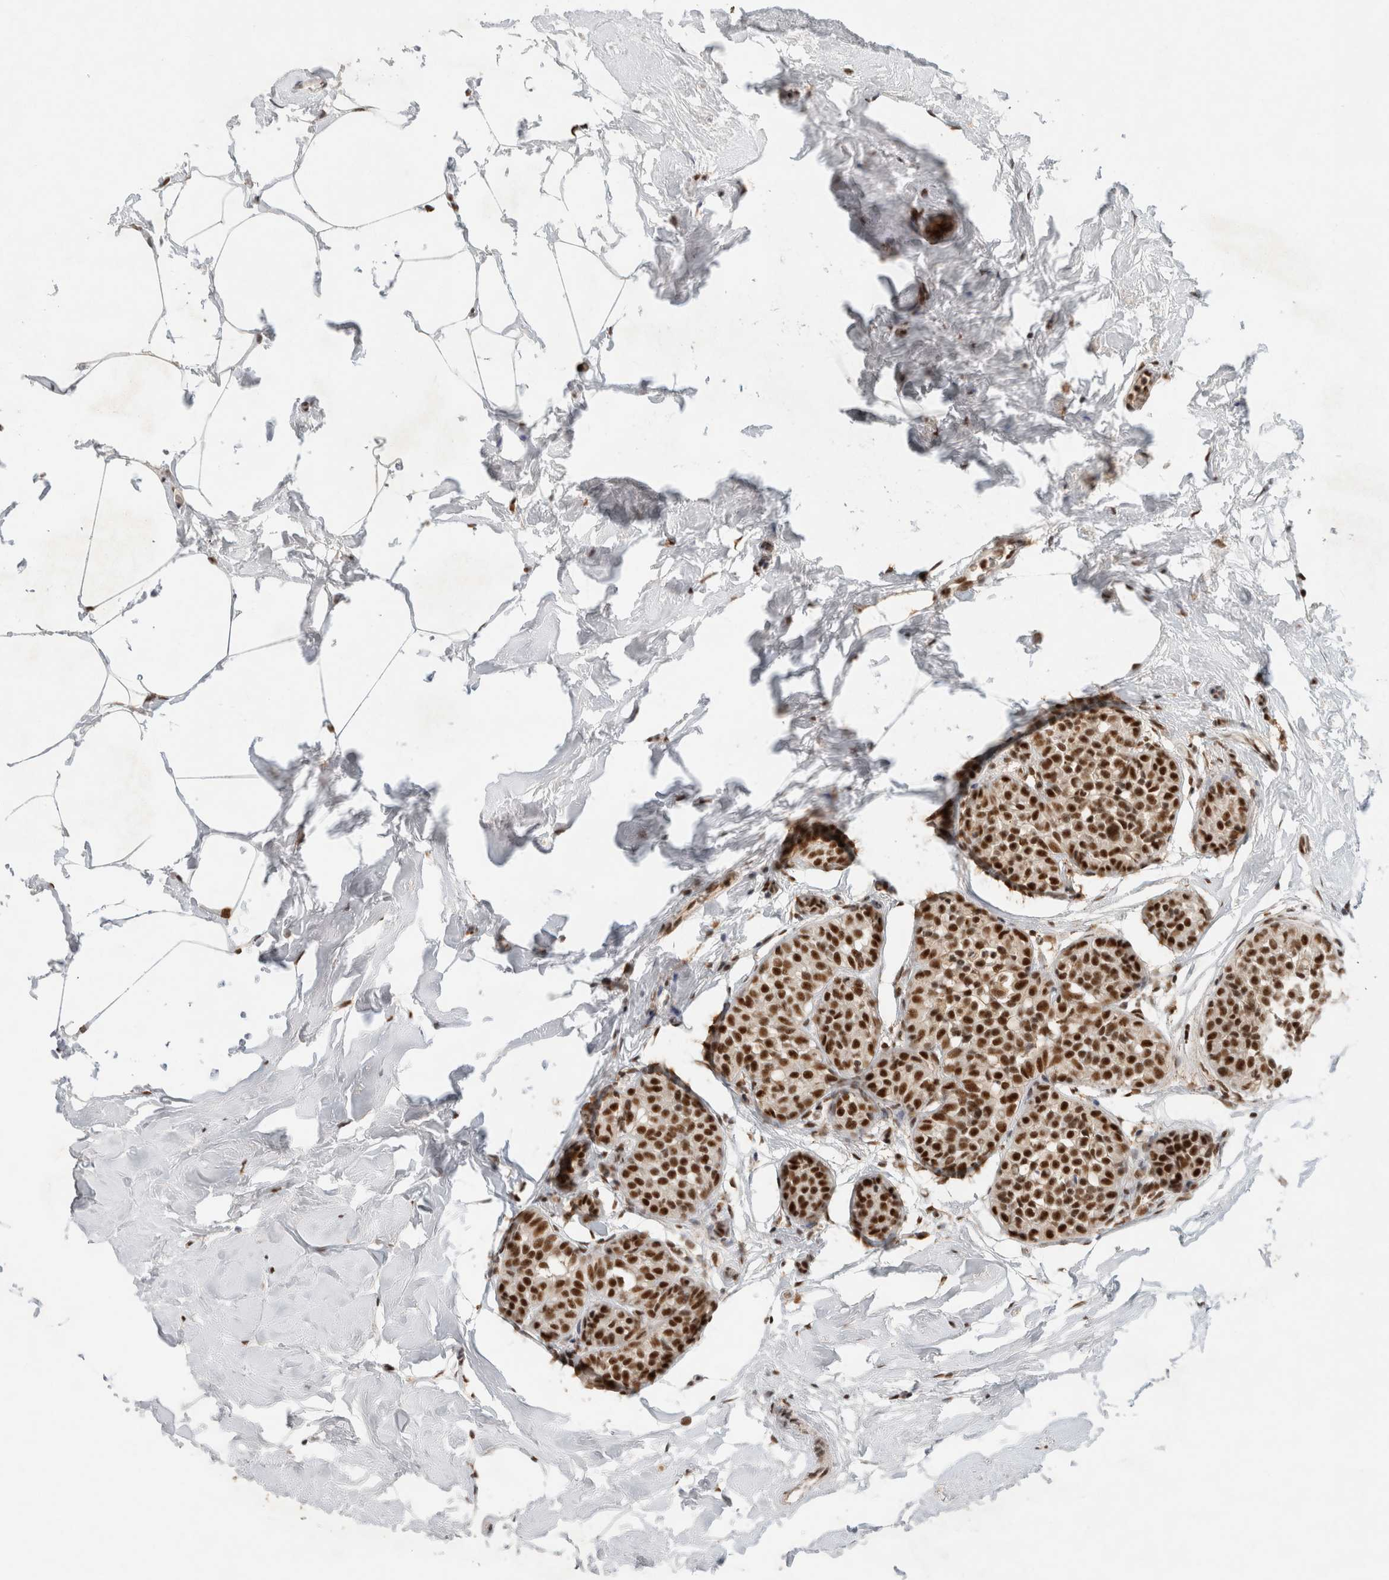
{"staining": {"intensity": "strong", "quantity": ">75%", "location": "nuclear"}, "tissue": "breast cancer", "cell_type": "Tumor cells", "image_type": "cancer", "snomed": [{"axis": "morphology", "description": "Duct carcinoma"}, {"axis": "topography", "description": "Breast"}], "caption": "Immunohistochemical staining of human breast intraductal carcinoma reveals strong nuclear protein positivity in approximately >75% of tumor cells. The staining was performed using DAB (3,3'-diaminobenzidine) to visualize the protein expression in brown, while the nuclei were stained in blue with hematoxylin (Magnification: 20x).", "gene": "DDX42", "patient": {"sex": "female", "age": 55}}